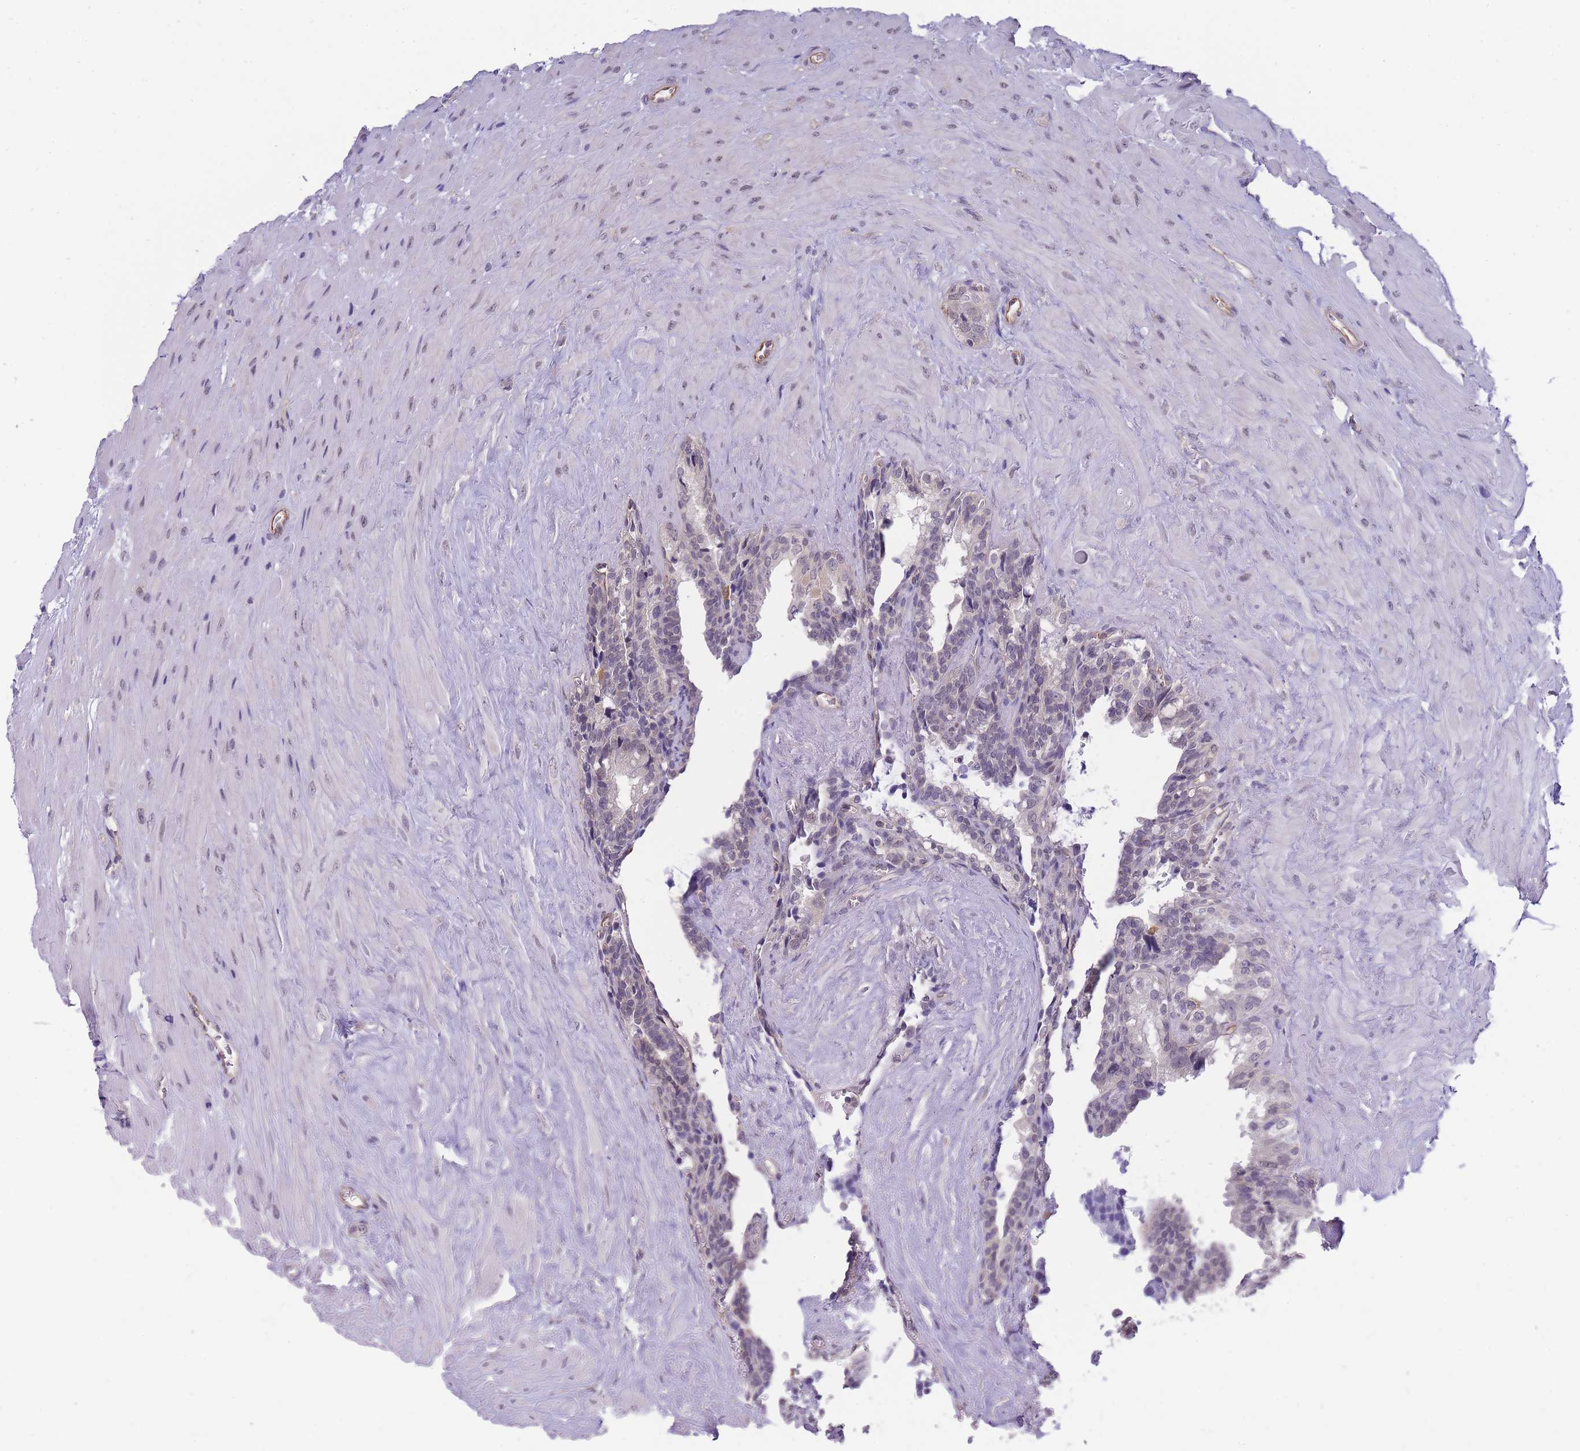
{"staining": {"intensity": "negative", "quantity": "none", "location": "none"}, "tissue": "seminal vesicle", "cell_type": "Glandular cells", "image_type": "normal", "snomed": [{"axis": "morphology", "description": "Normal tissue, NOS"}, {"axis": "topography", "description": "Seminal veicle"}], "caption": "This is a photomicrograph of immunohistochemistry (IHC) staining of normal seminal vesicle, which shows no staining in glandular cells. (DAB (3,3'-diaminobenzidine) immunohistochemistry (IHC), high magnification).", "gene": "C19orf25", "patient": {"sex": "male", "age": 68}}